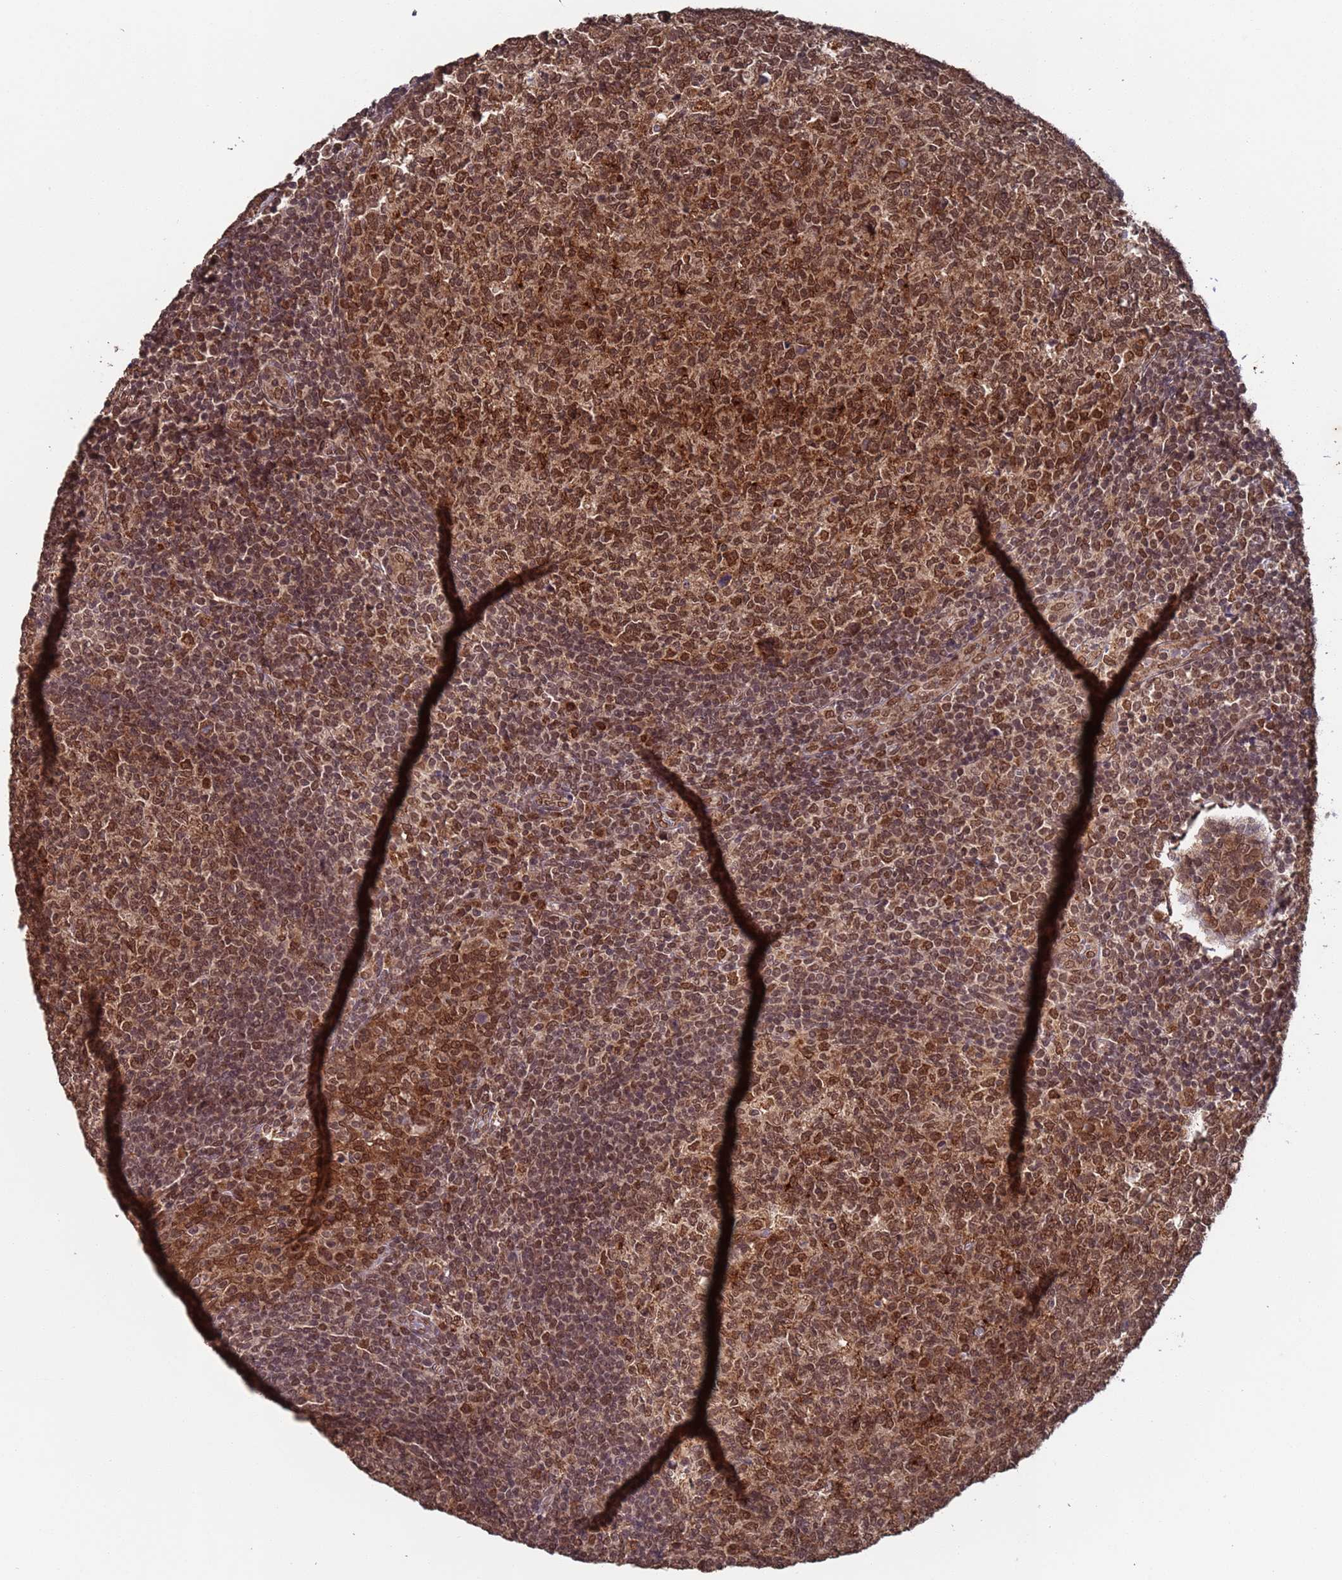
{"staining": {"intensity": "moderate", "quantity": ">75%", "location": "cytoplasmic/membranous,nuclear"}, "tissue": "tonsil", "cell_type": "Germinal center cells", "image_type": "normal", "snomed": [{"axis": "morphology", "description": "Normal tissue, NOS"}, {"axis": "topography", "description": "Tonsil"}], "caption": "Tonsil stained with DAB immunohistochemistry demonstrates medium levels of moderate cytoplasmic/membranous,nuclear staining in about >75% of germinal center cells.", "gene": "FUBP3", "patient": {"sex": "female", "age": 19}}